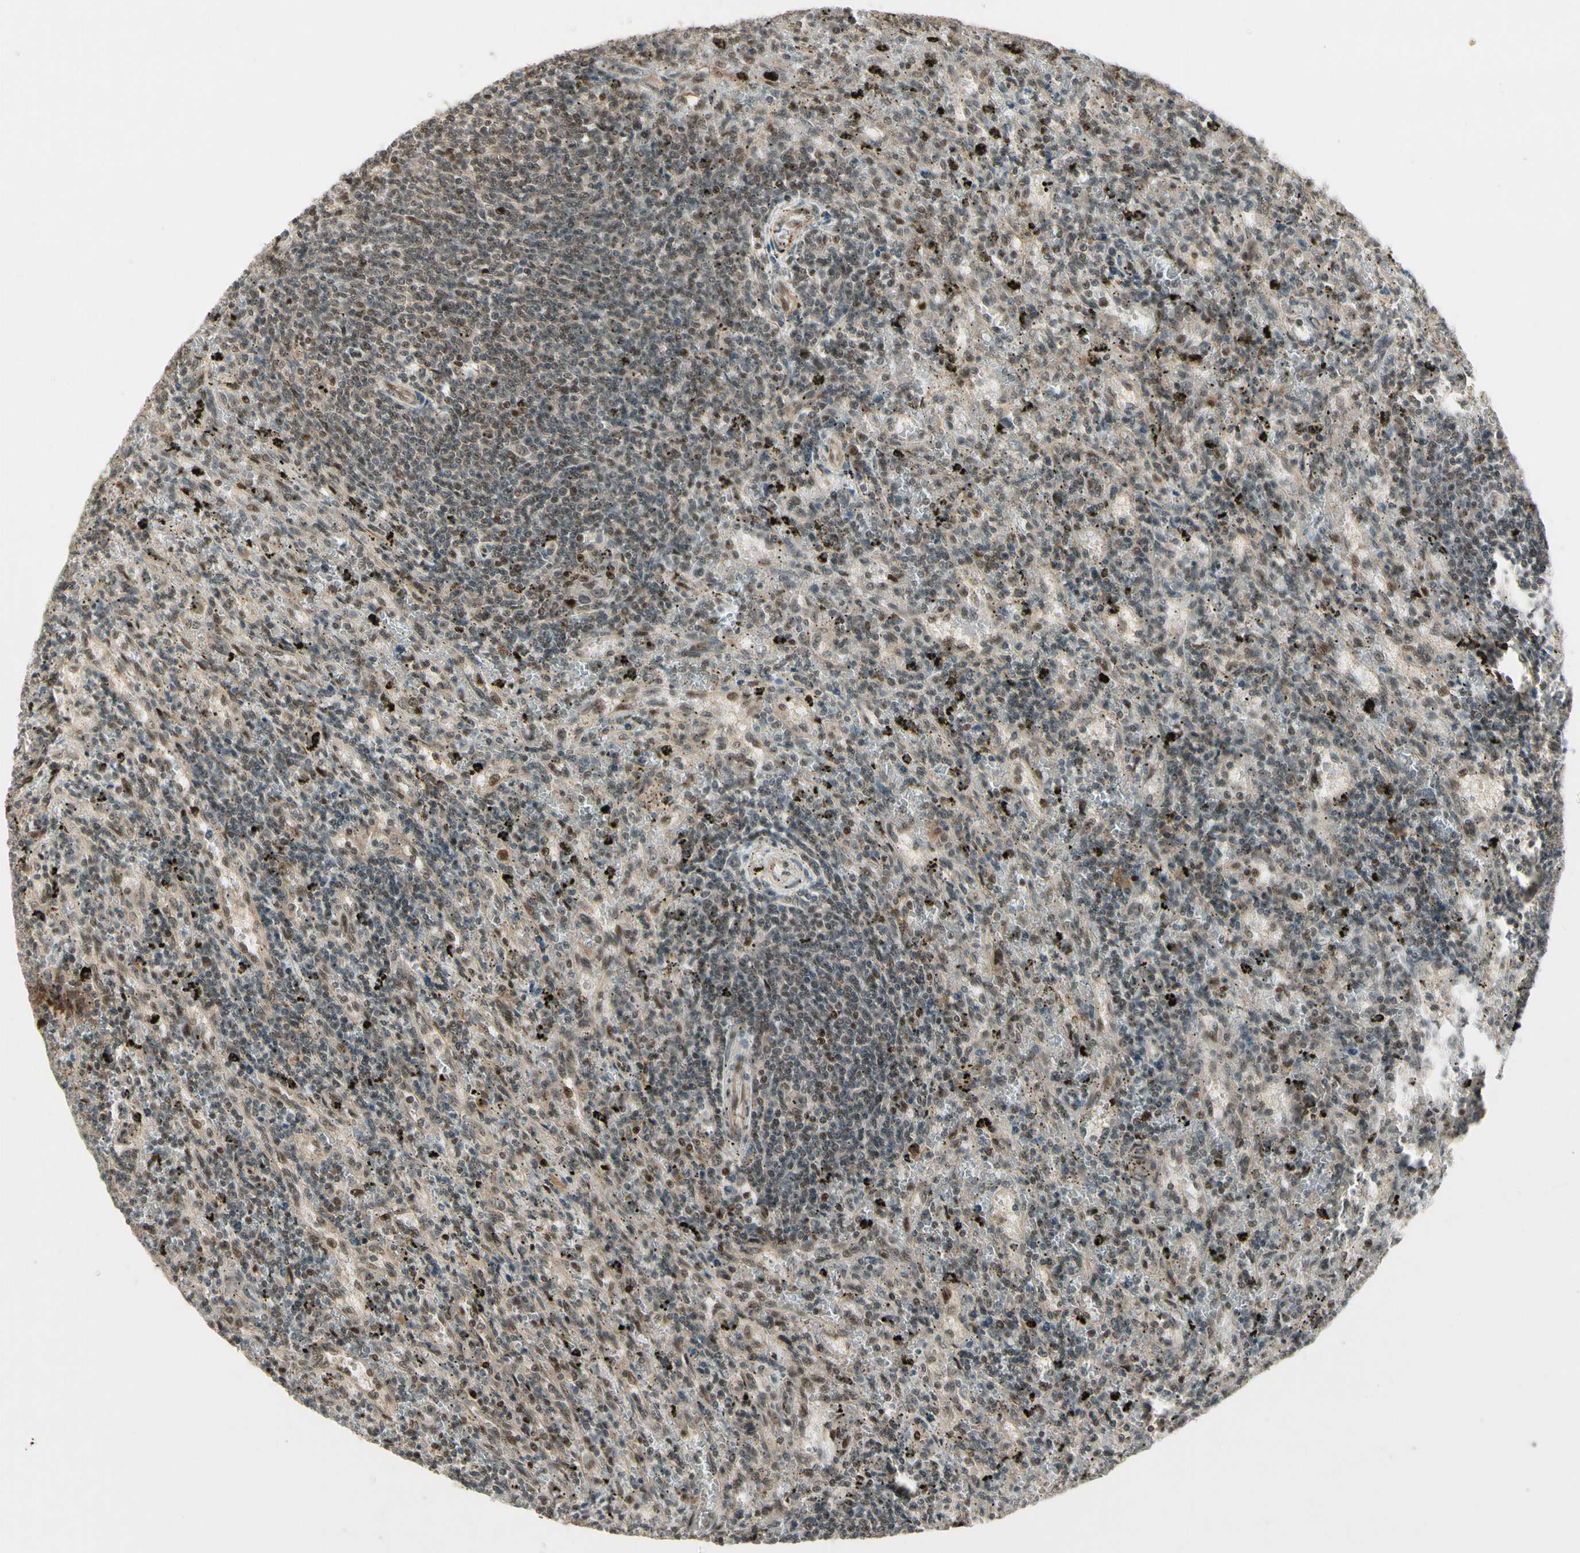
{"staining": {"intensity": "negative", "quantity": "none", "location": "none"}, "tissue": "lymphoma", "cell_type": "Tumor cells", "image_type": "cancer", "snomed": [{"axis": "morphology", "description": "Malignant lymphoma, non-Hodgkin's type, Low grade"}, {"axis": "topography", "description": "Spleen"}], "caption": "Immunohistochemistry (IHC) histopathology image of neoplastic tissue: human low-grade malignant lymphoma, non-Hodgkin's type stained with DAB reveals no significant protein expression in tumor cells.", "gene": "CDK11A", "patient": {"sex": "male", "age": 76}}